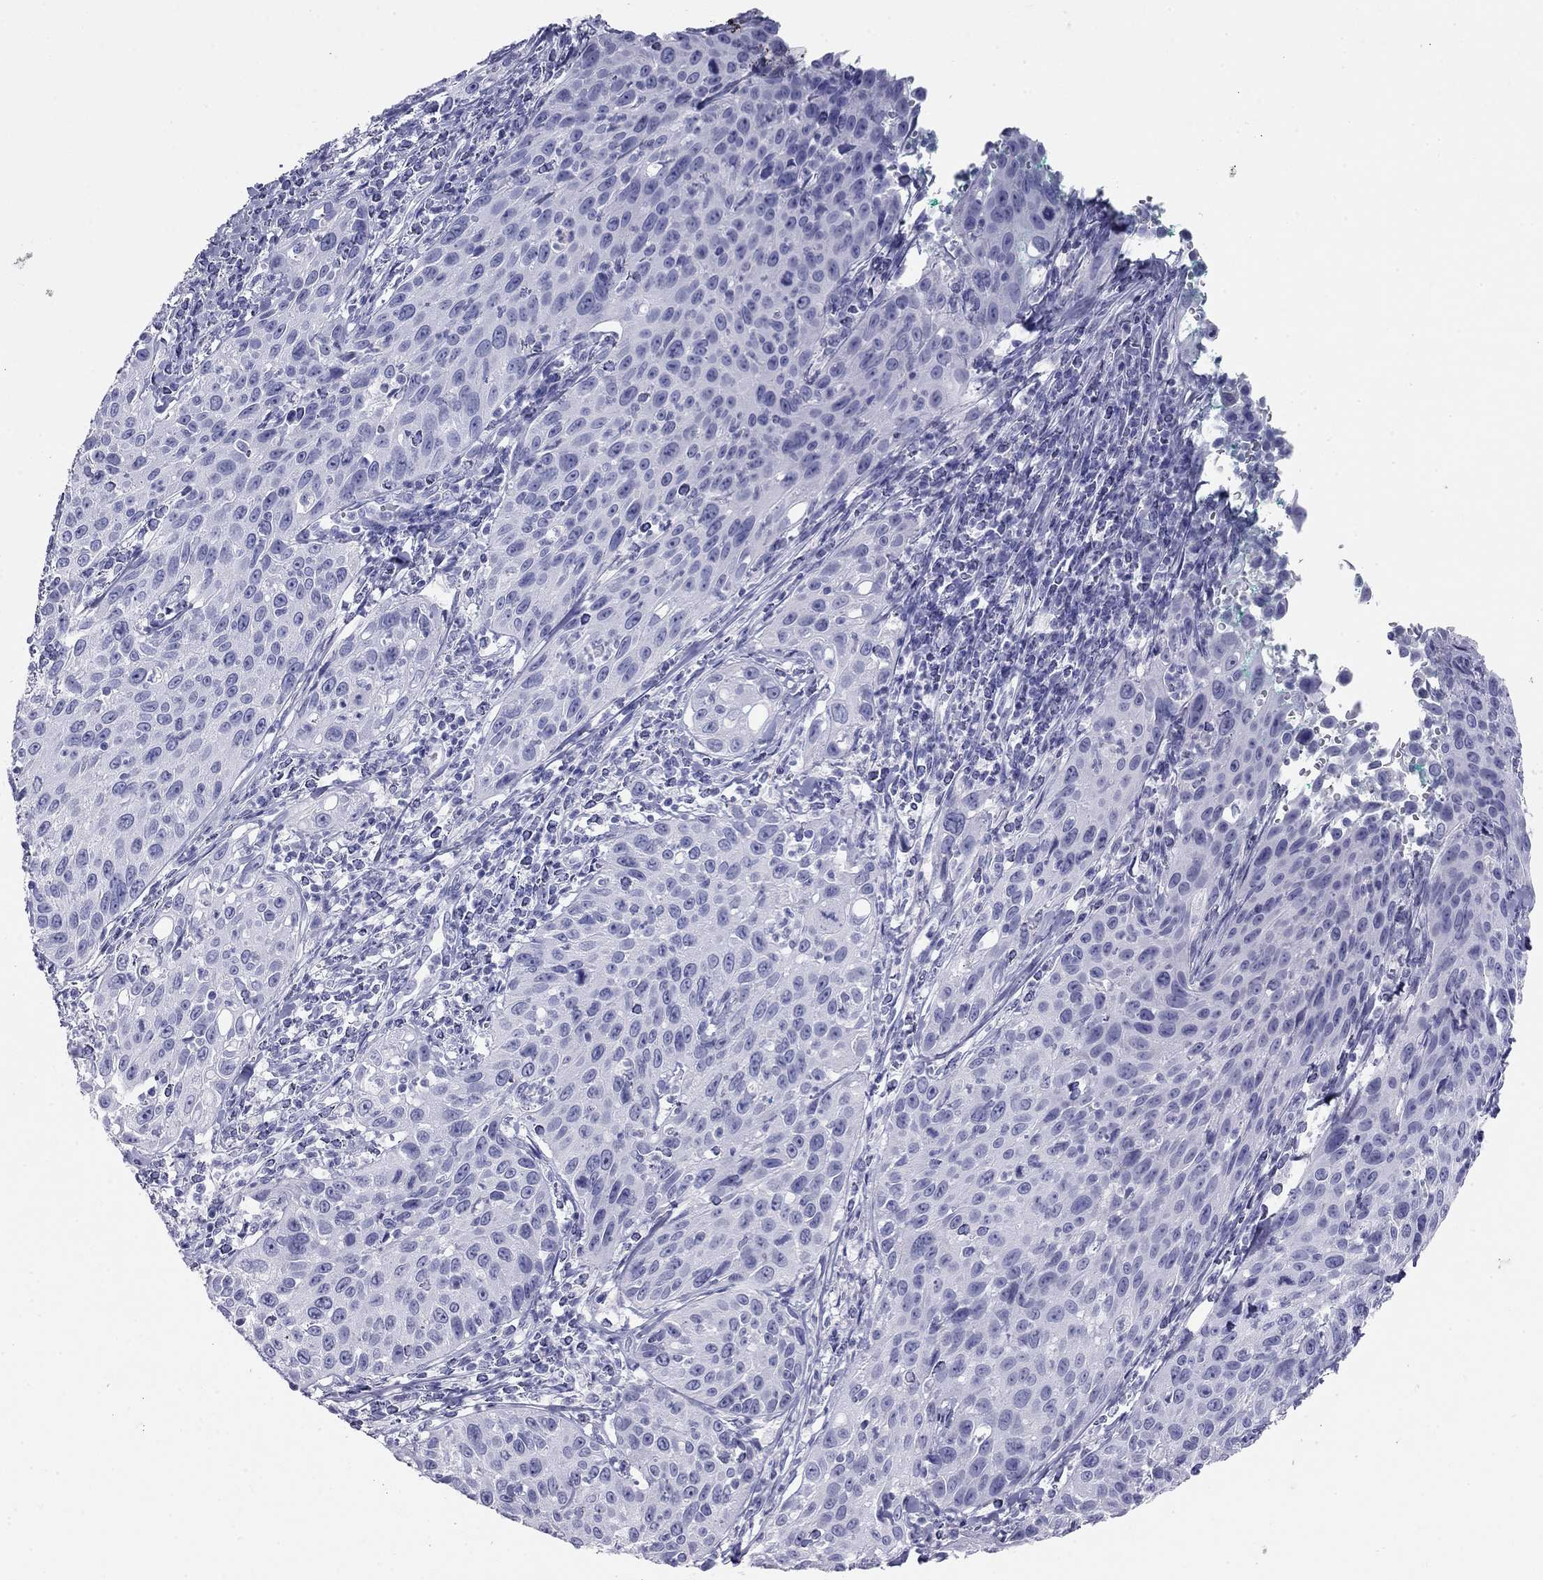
{"staining": {"intensity": "negative", "quantity": "none", "location": "none"}, "tissue": "cervical cancer", "cell_type": "Tumor cells", "image_type": "cancer", "snomed": [{"axis": "morphology", "description": "Squamous cell carcinoma, NOS"}, {"axis": "topography", "description": "Cervix"}], "caption": "IHC of cervical squamous cell carcinoma demonstrates no positivity in tumor cells. Brightfield microscopy of immunohistochemistry (IHC) stained with DAB (3,3'-diaminobenzidine) (brown) and hematoxylin (blue), captured at high magnification.", "gene": "KLRG1", "patient": {"sex": "female", "age": 26}}